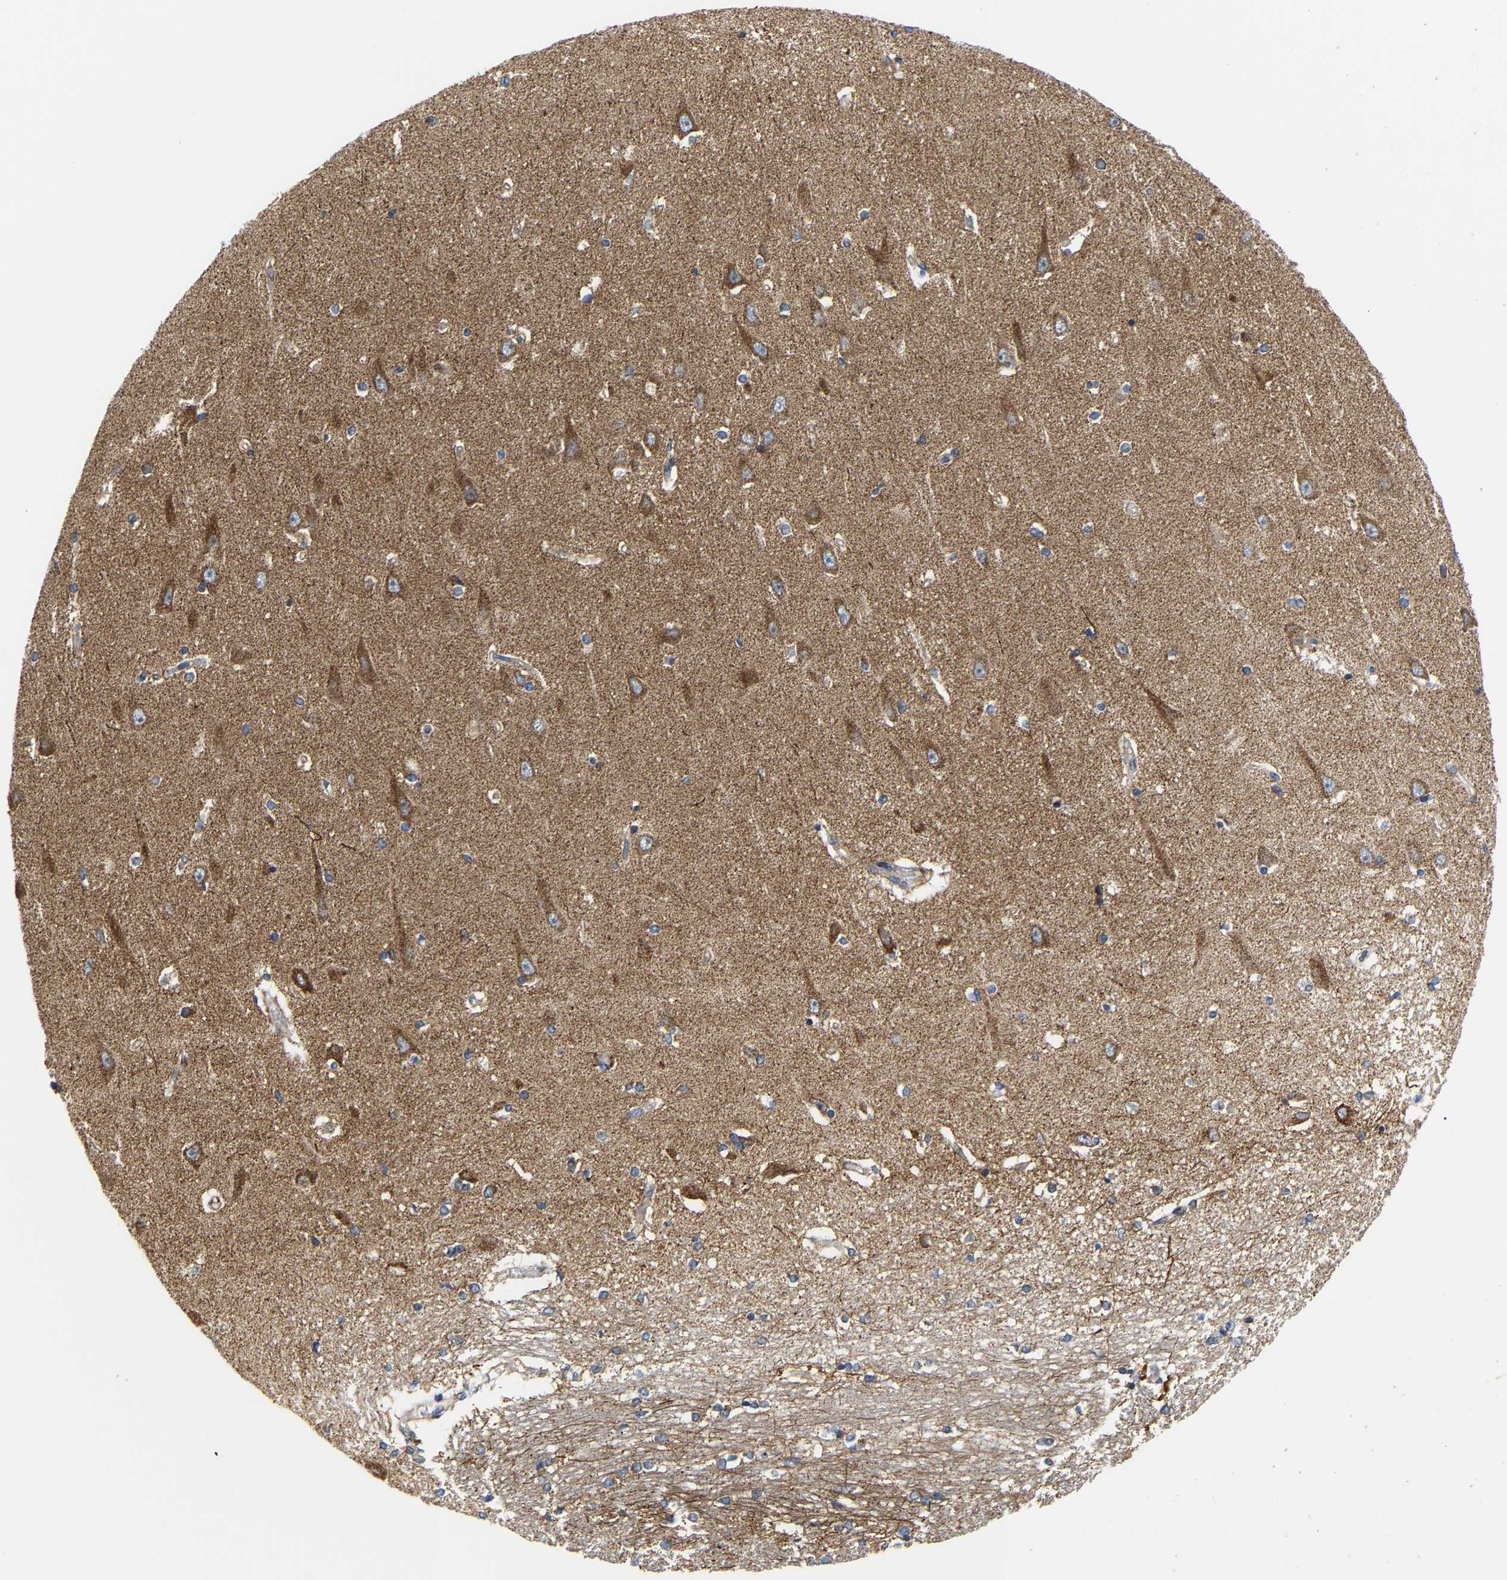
{"staining": {"intensity": "negative", "quantity": "none", "location": "none"}, "tissue": "hippocampus", "cell_type": "Glial cells", "image_type": "normal", "snomed": [{"axis": "morphology", "description": "Normal tissue, NOS"}, {"axis": "topography", "description": "Hippocampus"}], "caption": "DAB immunohistochemical staining of benign human hippocampus demonstrates no significant positivity in glial cells.", "gene": "TMEM168", "patient": {"sex": "male", "age": 45}}